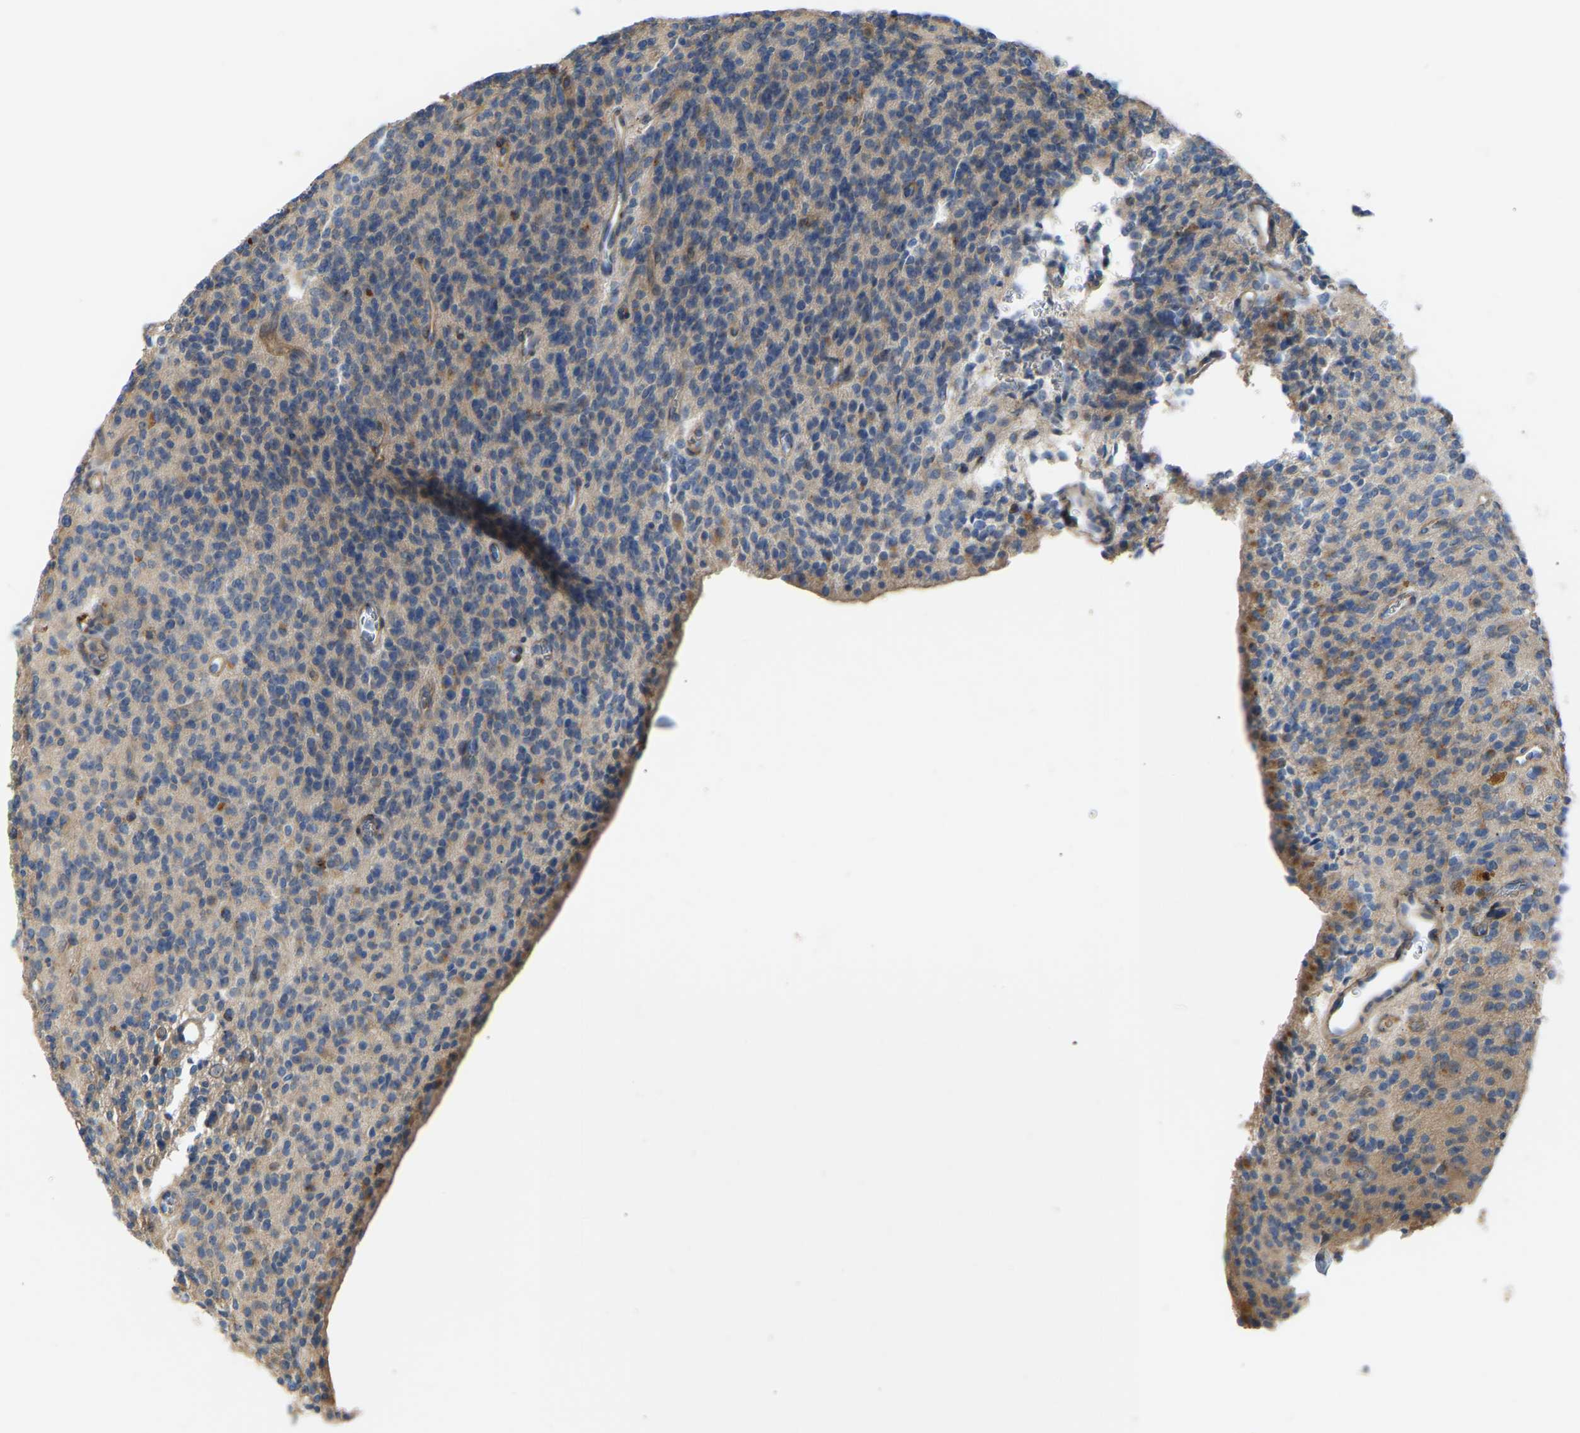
{"staining": {"intensity": "weak", "quantity": "<25%", "location": "cytoplasmic/membranous"}, "tissue": "glioma", "cell_type": "Tumor cells", "image_type": "cancer", "snomed": [{"axis": "morphology", "description": "Glioma, malignant, High grade"}, {"axis": "topography", "description": "Brain"}], "caption": "Glioma stained for a protein using IHC displays no positivity tumor cells.", "gene": "RGP1", "patient": {"sex": "male", "age": 34}}